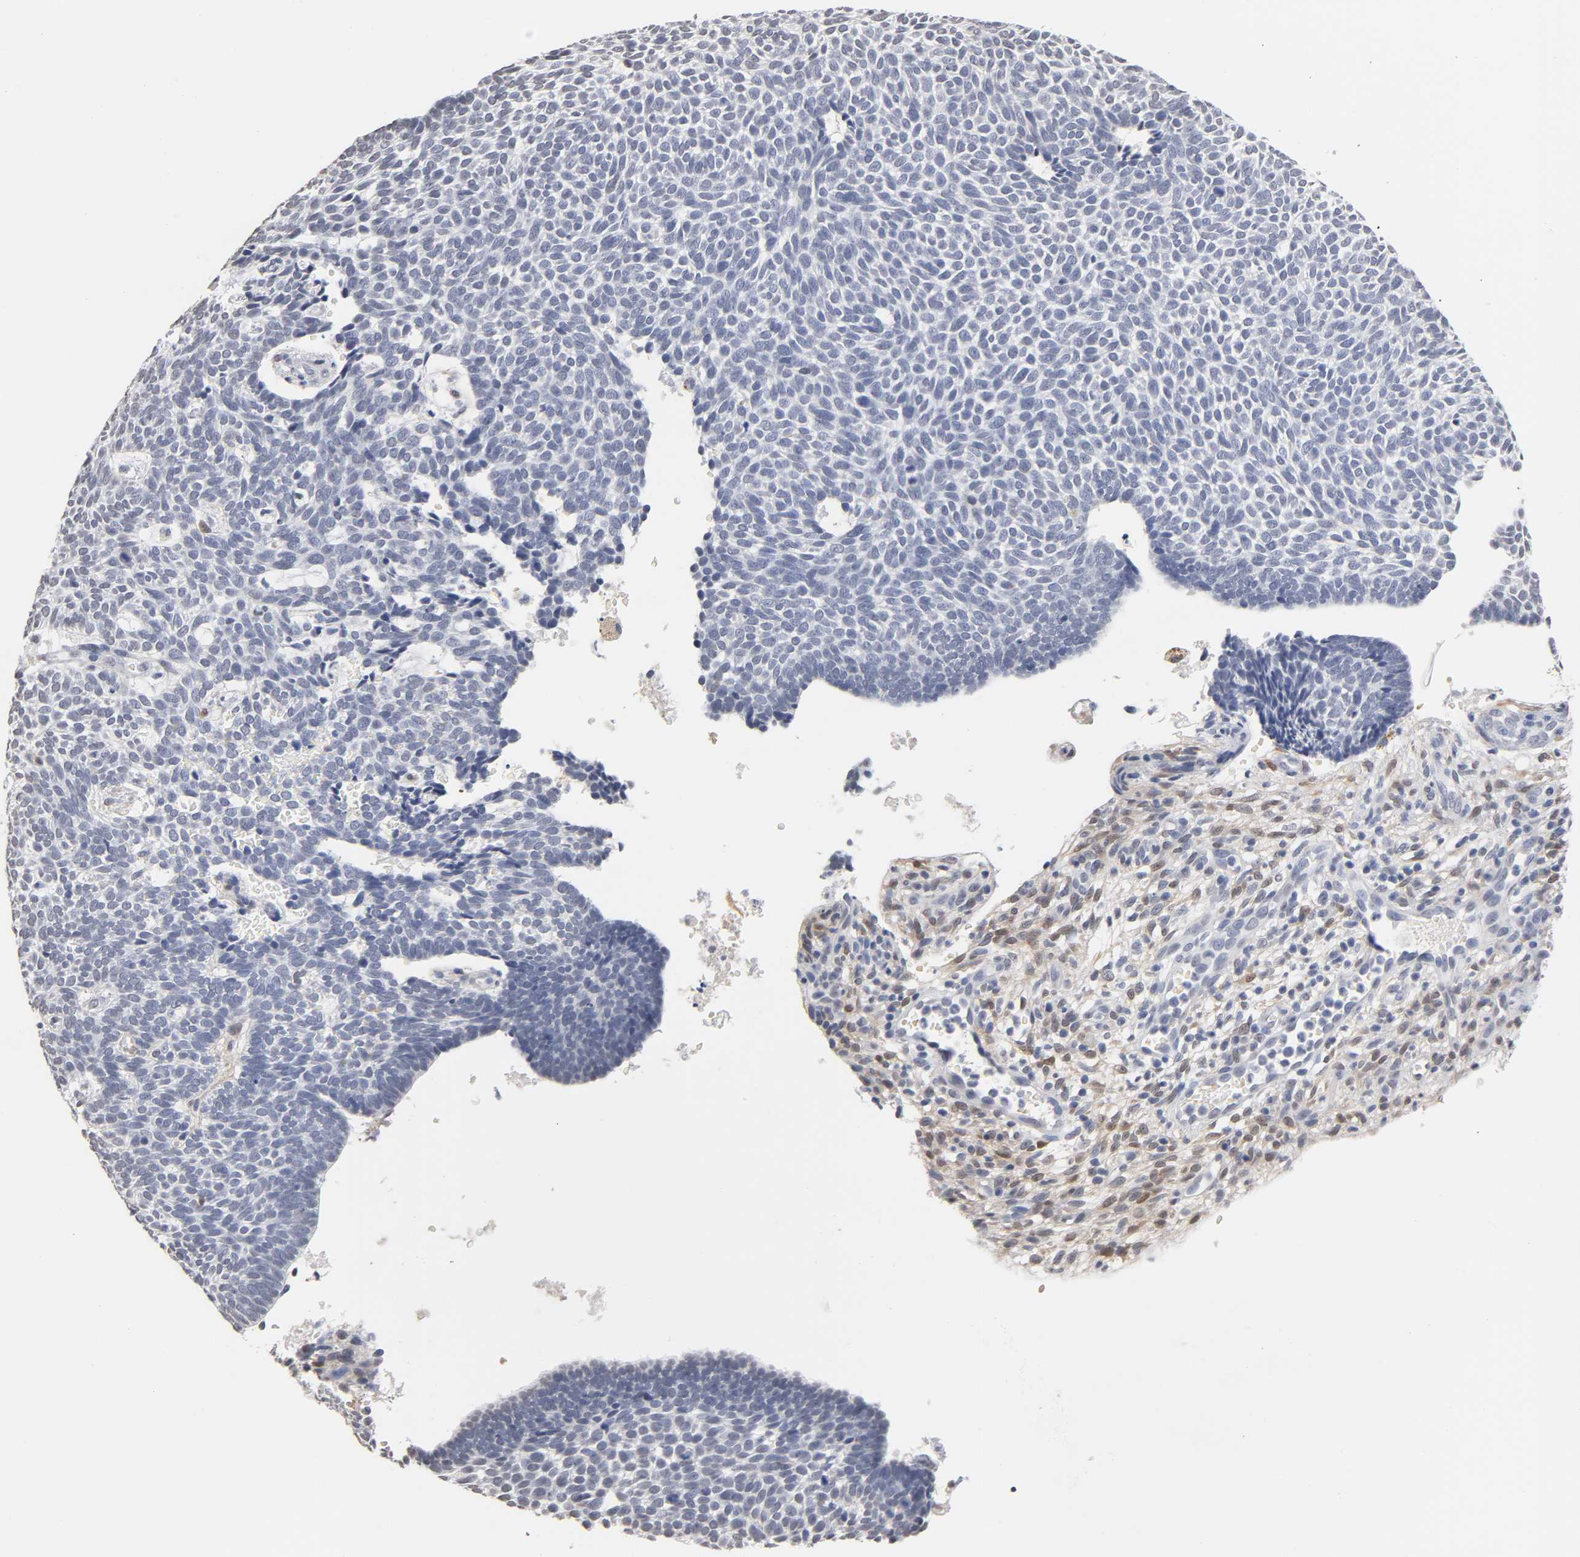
{"staining": {"intensity": "negative", "quantity": "none", "location": "none"}, "tissue": "skin cancer", "cell_type": "Tumor cells", "image_type": "cancer", "snomed": [{"axis": "morphology", "description": "Normal tissue, NOS"}, {"axis": "morphology", "description": "Basal cell carcinoma"}, {"axis": "topography", "description": "Skin"}], "caption": "Skin basal cell carcinoma was stained to show a protein in brown. There is no significant staining in tumor cells.", "gene": "CRABP2", "patient": {"sex": "male", "age": 87}}